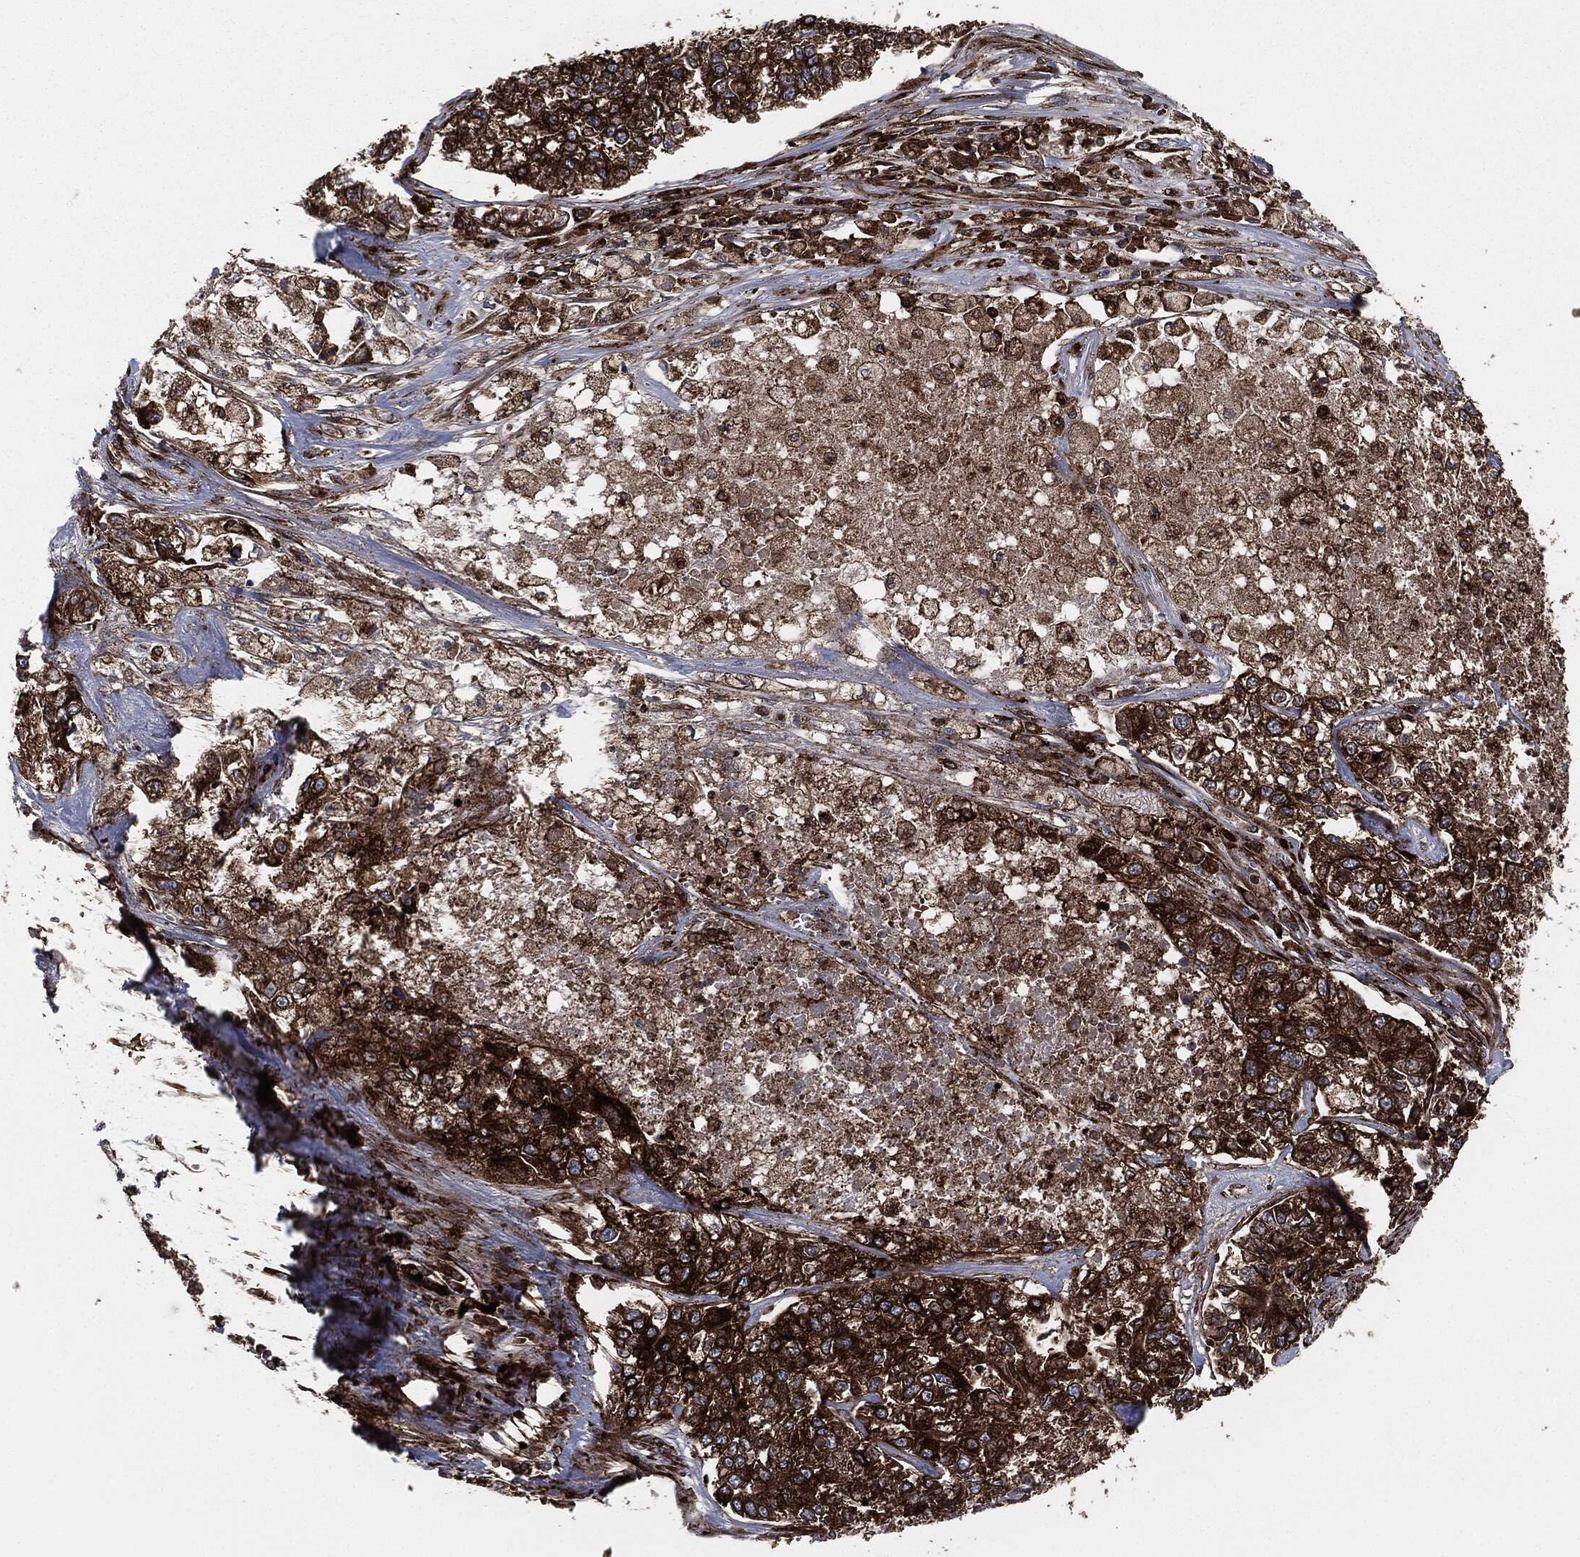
{"staining": {"intensity": "strong", "quantity": ">75%", "location": "cytoplasmic/membranous"}, "tissue": "lung cancer", "cell_type": "Tumor cells", "image_type": "cancer", "snomed": [{"axis": "morphology", "description": "Adenocarcinoma, NOS"}, {"axis": "topography", "description": "Lung"}], "caption": "Human lung cancer (adenocarcinoma) stained with a protein marker reveals strong staining in tumor cells.", "gene": "CALR", "patient": {"sex": "male", "age": 49}}